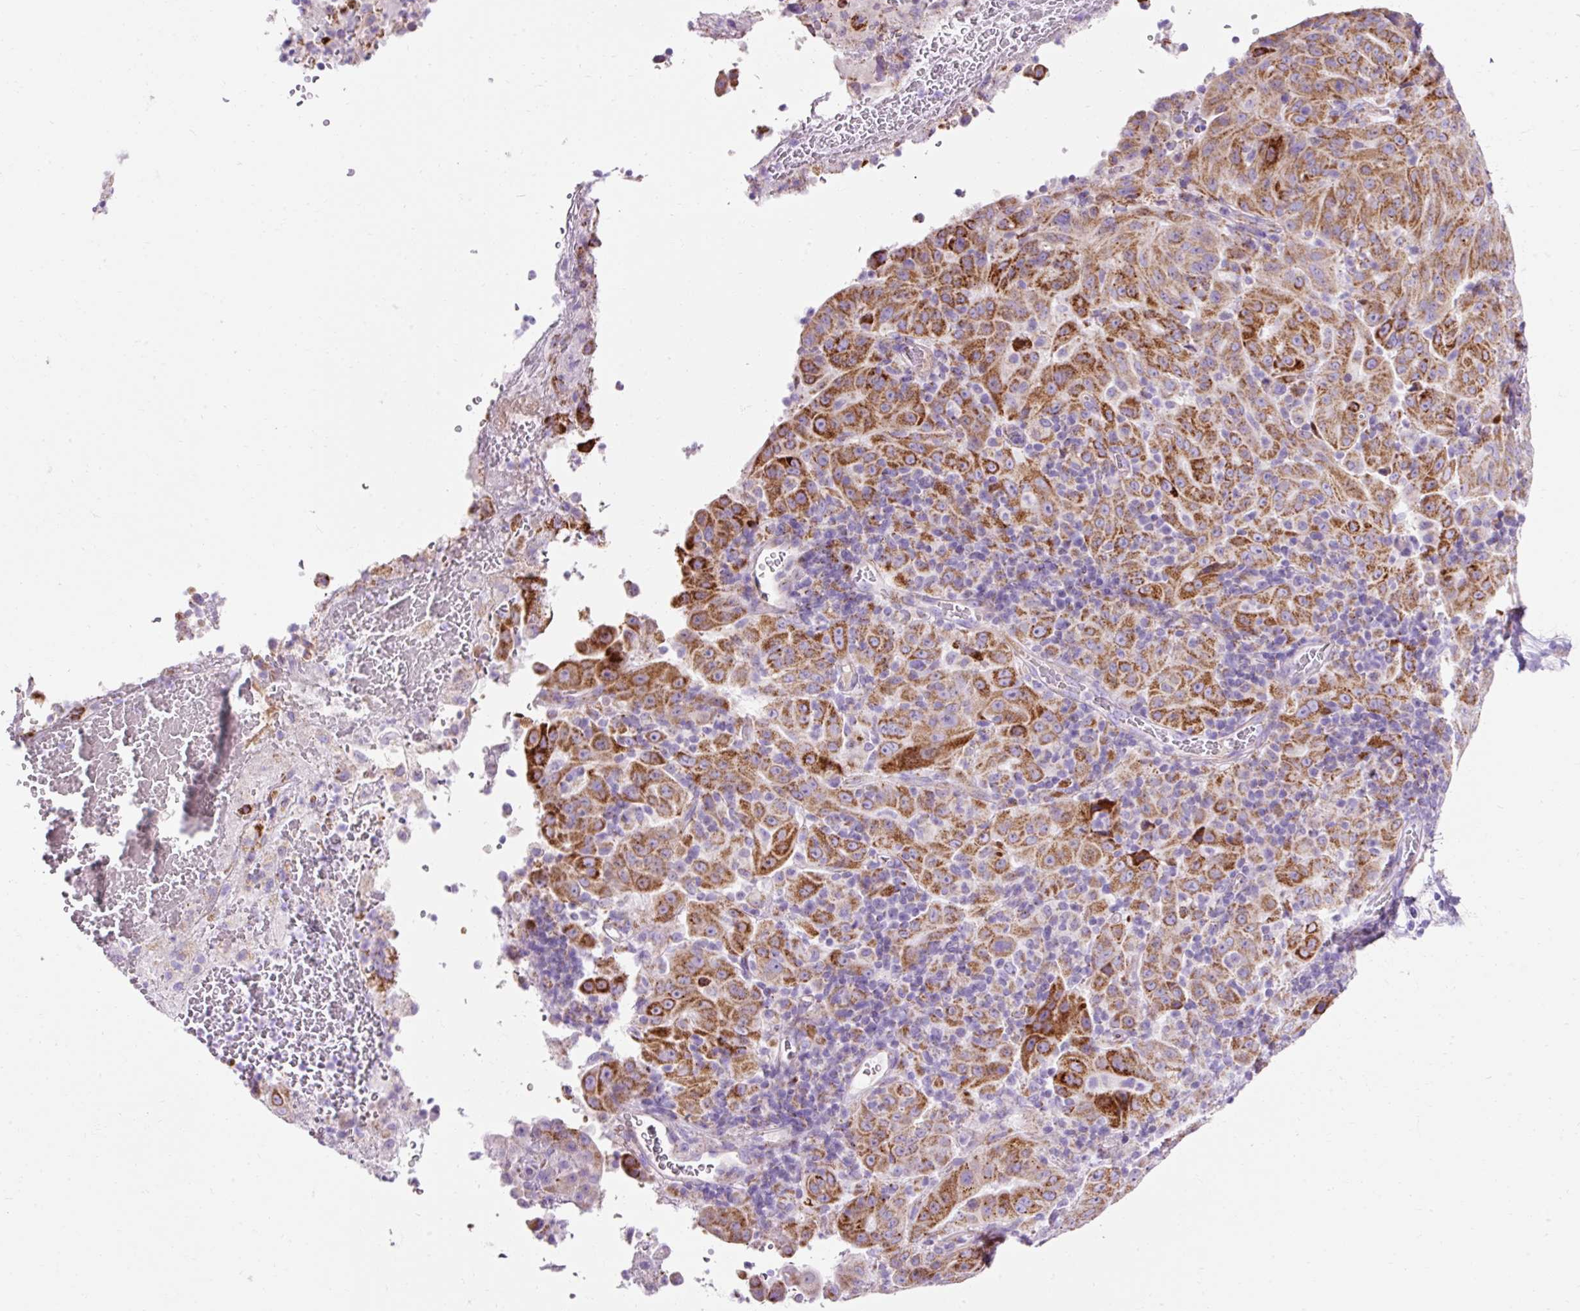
{"staining": {"intensity": "strong", "quantity": ">75%", "location": "cytoplasmic/membranous"}, "tissue": "pancreatic cancer", "cell_type": "Tumor cells", "image_type": "cancer", "snomed": [{"axis": "morphology", "description": "Adenocarcinoma, NOS"}, {"axis": "topography", "description": "Pancreas"}], "caption": "High-magnification brightfield microscopy of pancreatic cancer (adenocarcinoma) stained with DAB (3,3'-diaminobenzidine) (brown) and counterstained with hematoxylin (blue). tumor cells exhibit strong cytoplasmic/membranous staining is present in about>75% of cells.", "gene": "PLPP2", "patient": {"sex": "male", "age": 63}}